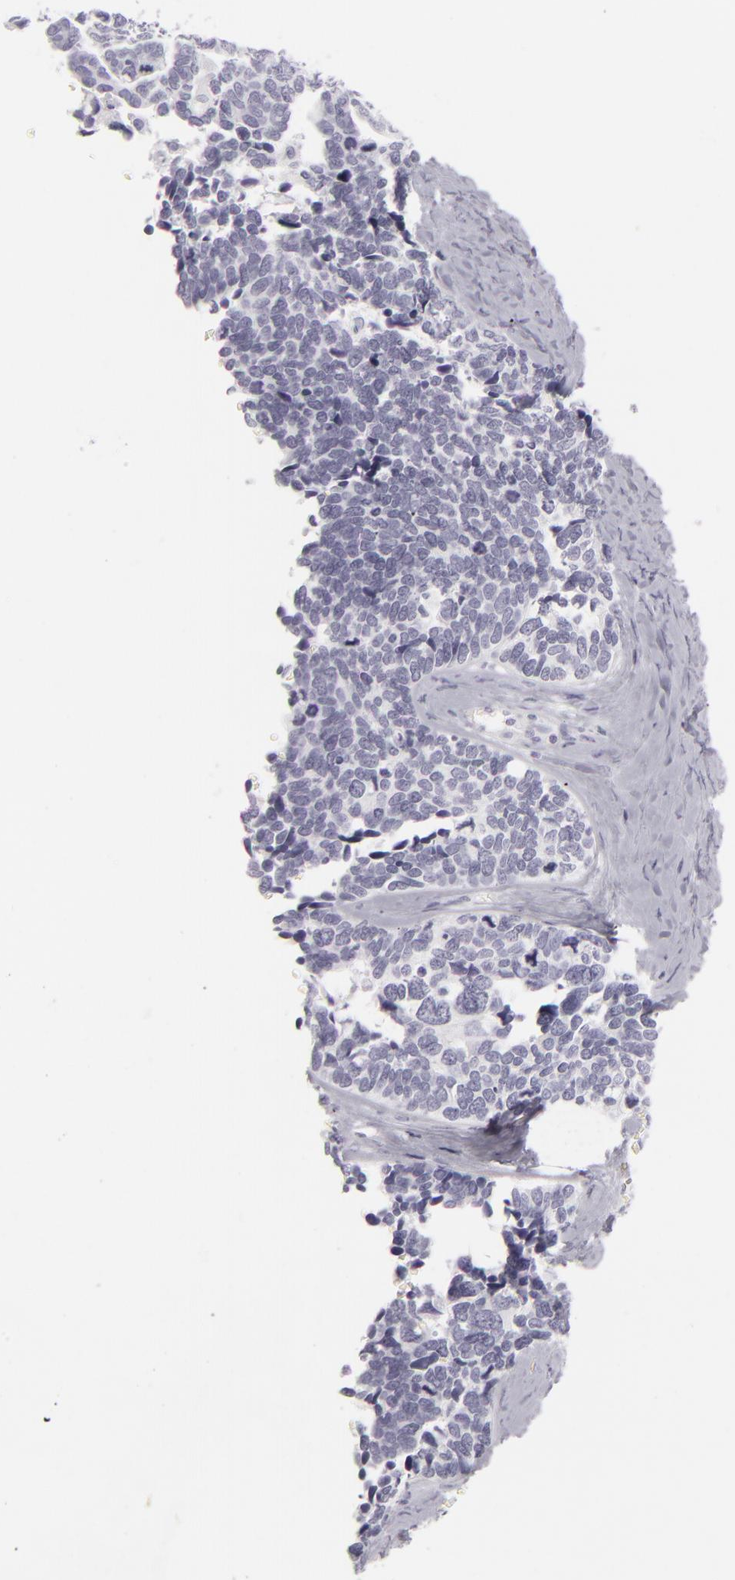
{"staining": {"intensity": "negative", "quantity": "none", "location": "none"}, "tissue": "ovarian cancer", "cell_type": "Tumor cells", "image_type": "cancer", "snomed": [{"axis": "morphology", "description": "Cystadenocarcinoma, serous, NOS"}, {"axis": "topography", "description": "Ovary"}], "caption": "Tumor cells are negative for protein expression in human ovarian serous cystadenocarcinoma.", "gene": "CDX2", "patient": {"sex": "female", "age": 77}}